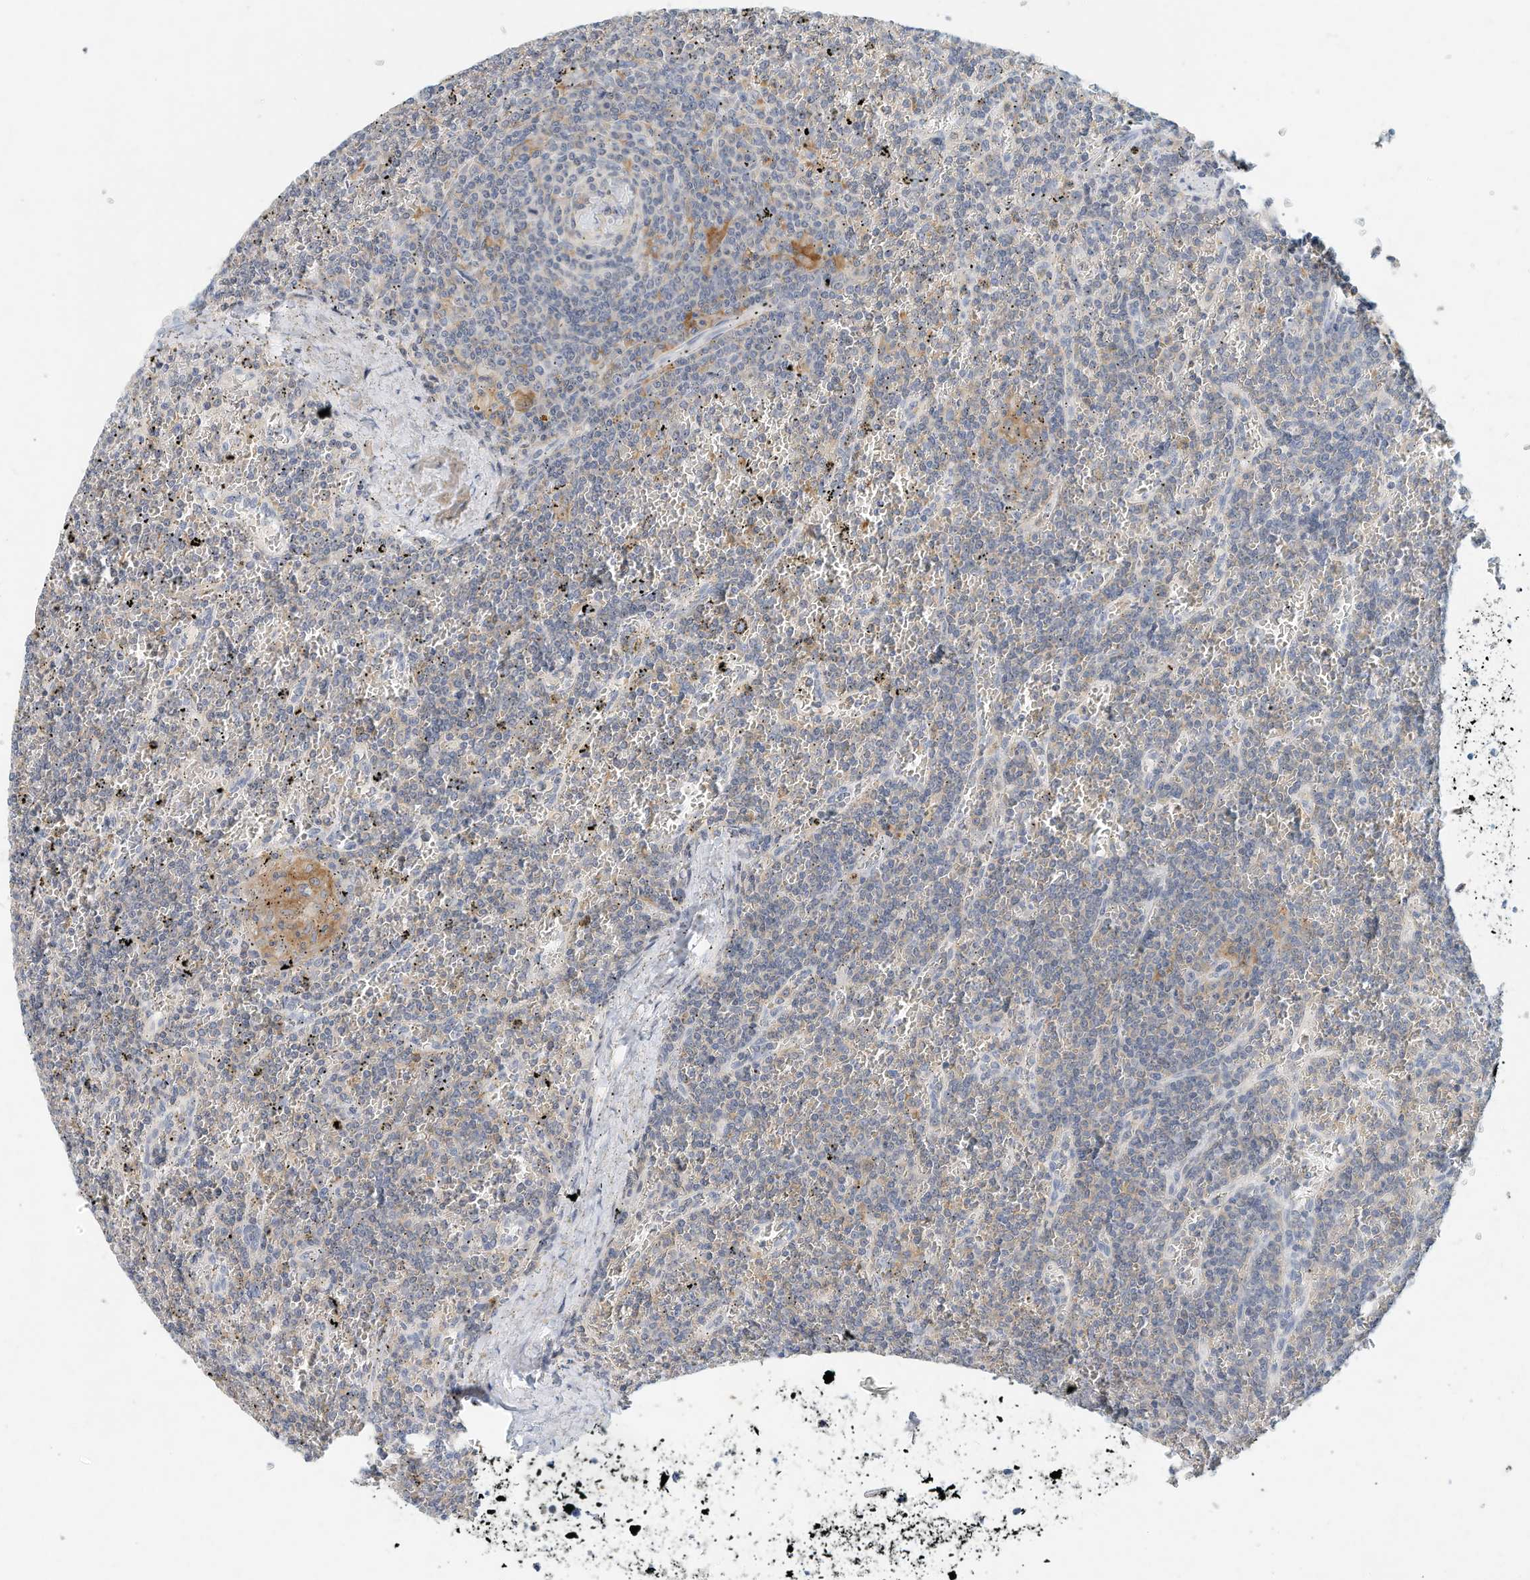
{"staining": {"intensity": "negative", "quantity": "none", "location": "none"}, "tissue": "lymphoma", "cell_type": "Tumor cells", "image_type": "cancer", "snomed": [{"axis": "morphology", "description": "Malignant lymphoma, non-Hodgkin's type, Low grade"}, {"axis": "topography", "description": "Spleen"}], "caption": "Tumor cells are negative for protein expression in human lymphoma.", "gene": "MICAL1", "patient": {"sex": "female", "age": 19}}